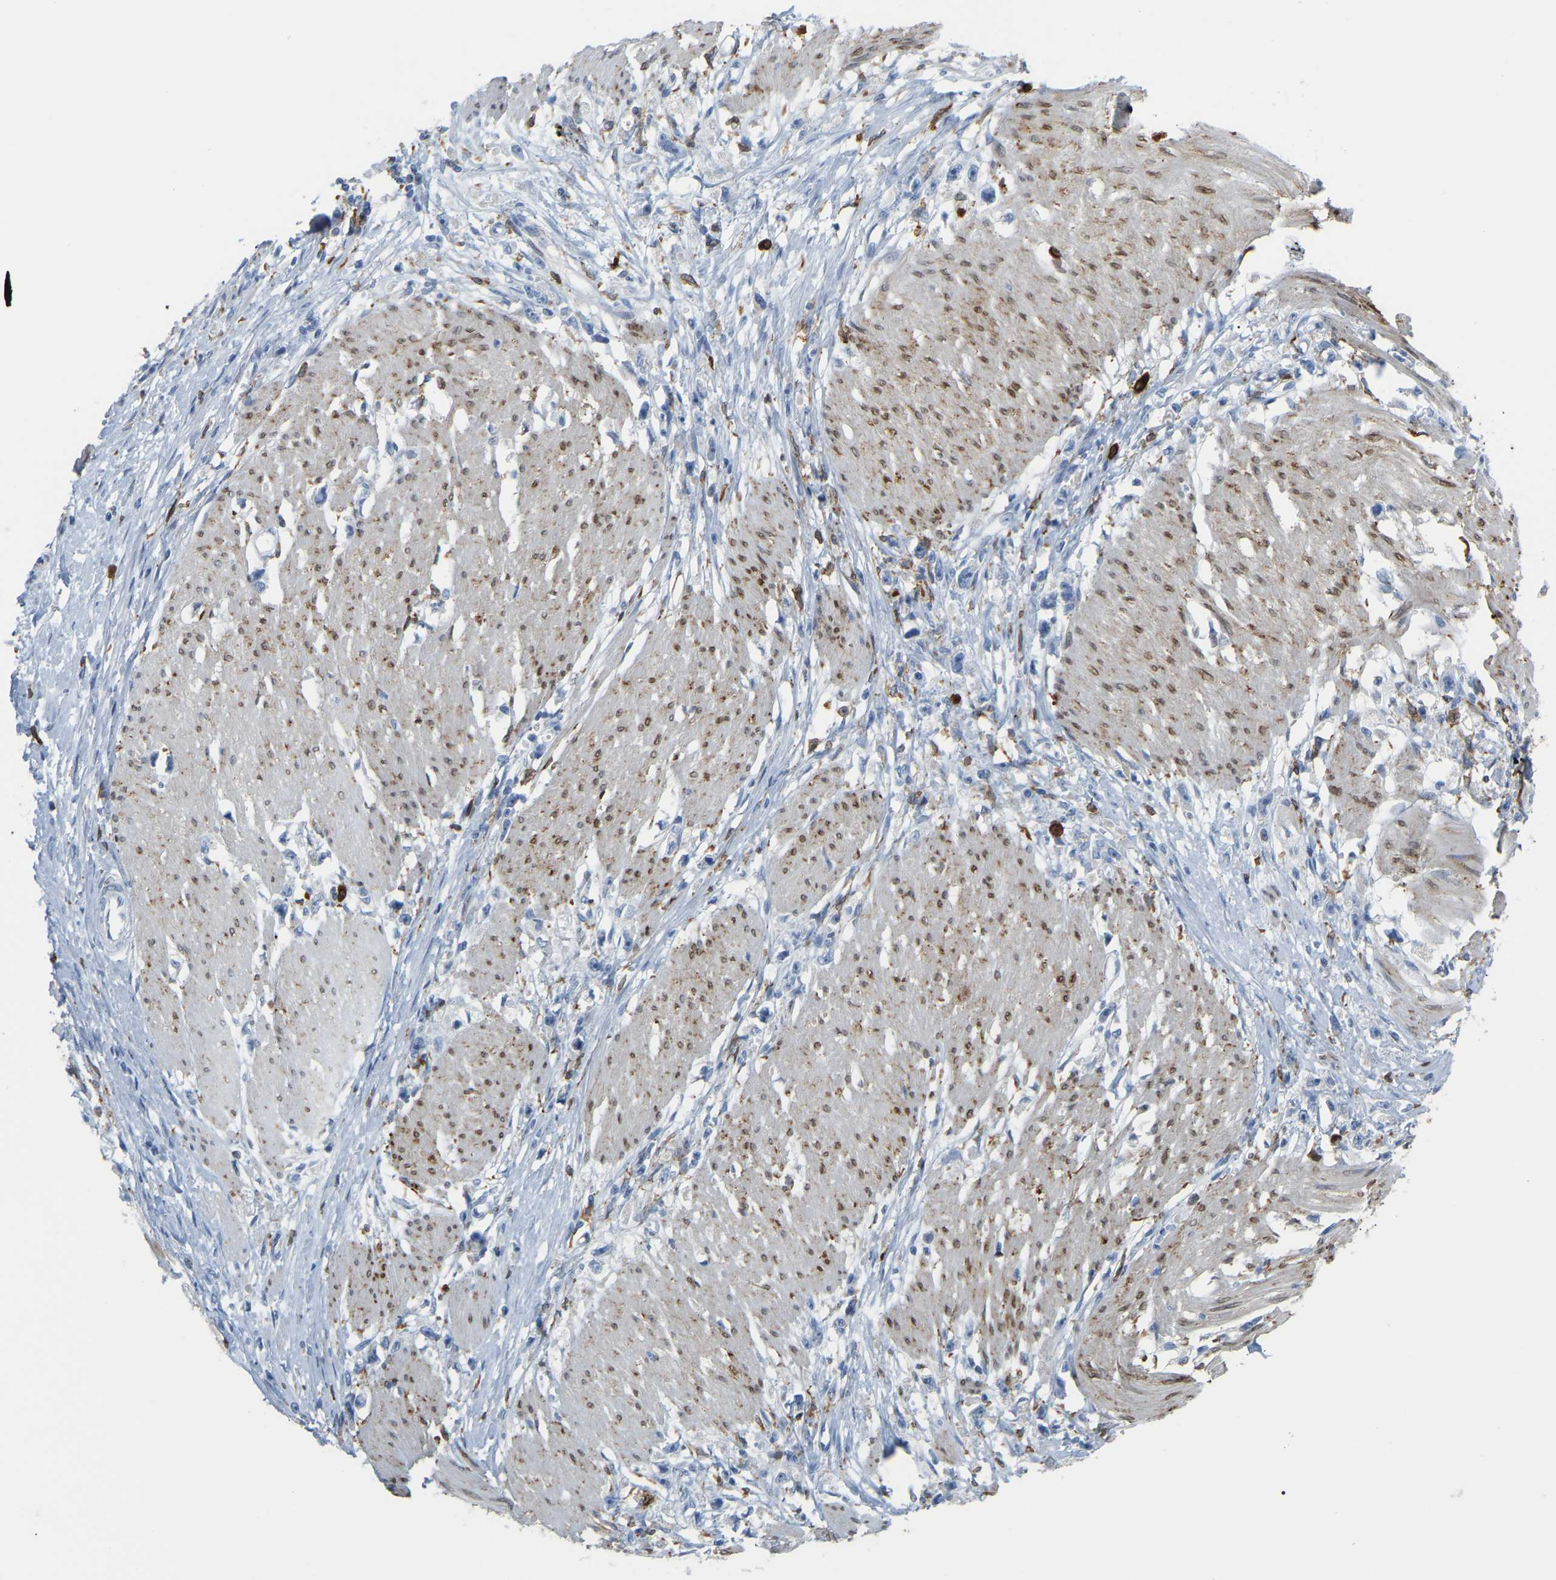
{"staining": {"intensity": "negative", "quantity": "none", "location": "none"}, "tissue": "stomach cancer", "cell_type": "Tumor cells", "image_type": "cancer", "snomed": [{"axis": "morphology", "description": "Adenocarcinoma, NOS"}, {"axis": "topography", "description": "Stomach"}], "caption": "IHC photomicrograph of stomach cancer stained for a protein (brown), which shows no expression in tumor cells.", "gene": "PTGS1", "patient": {"sex": "female", "age": 59}}